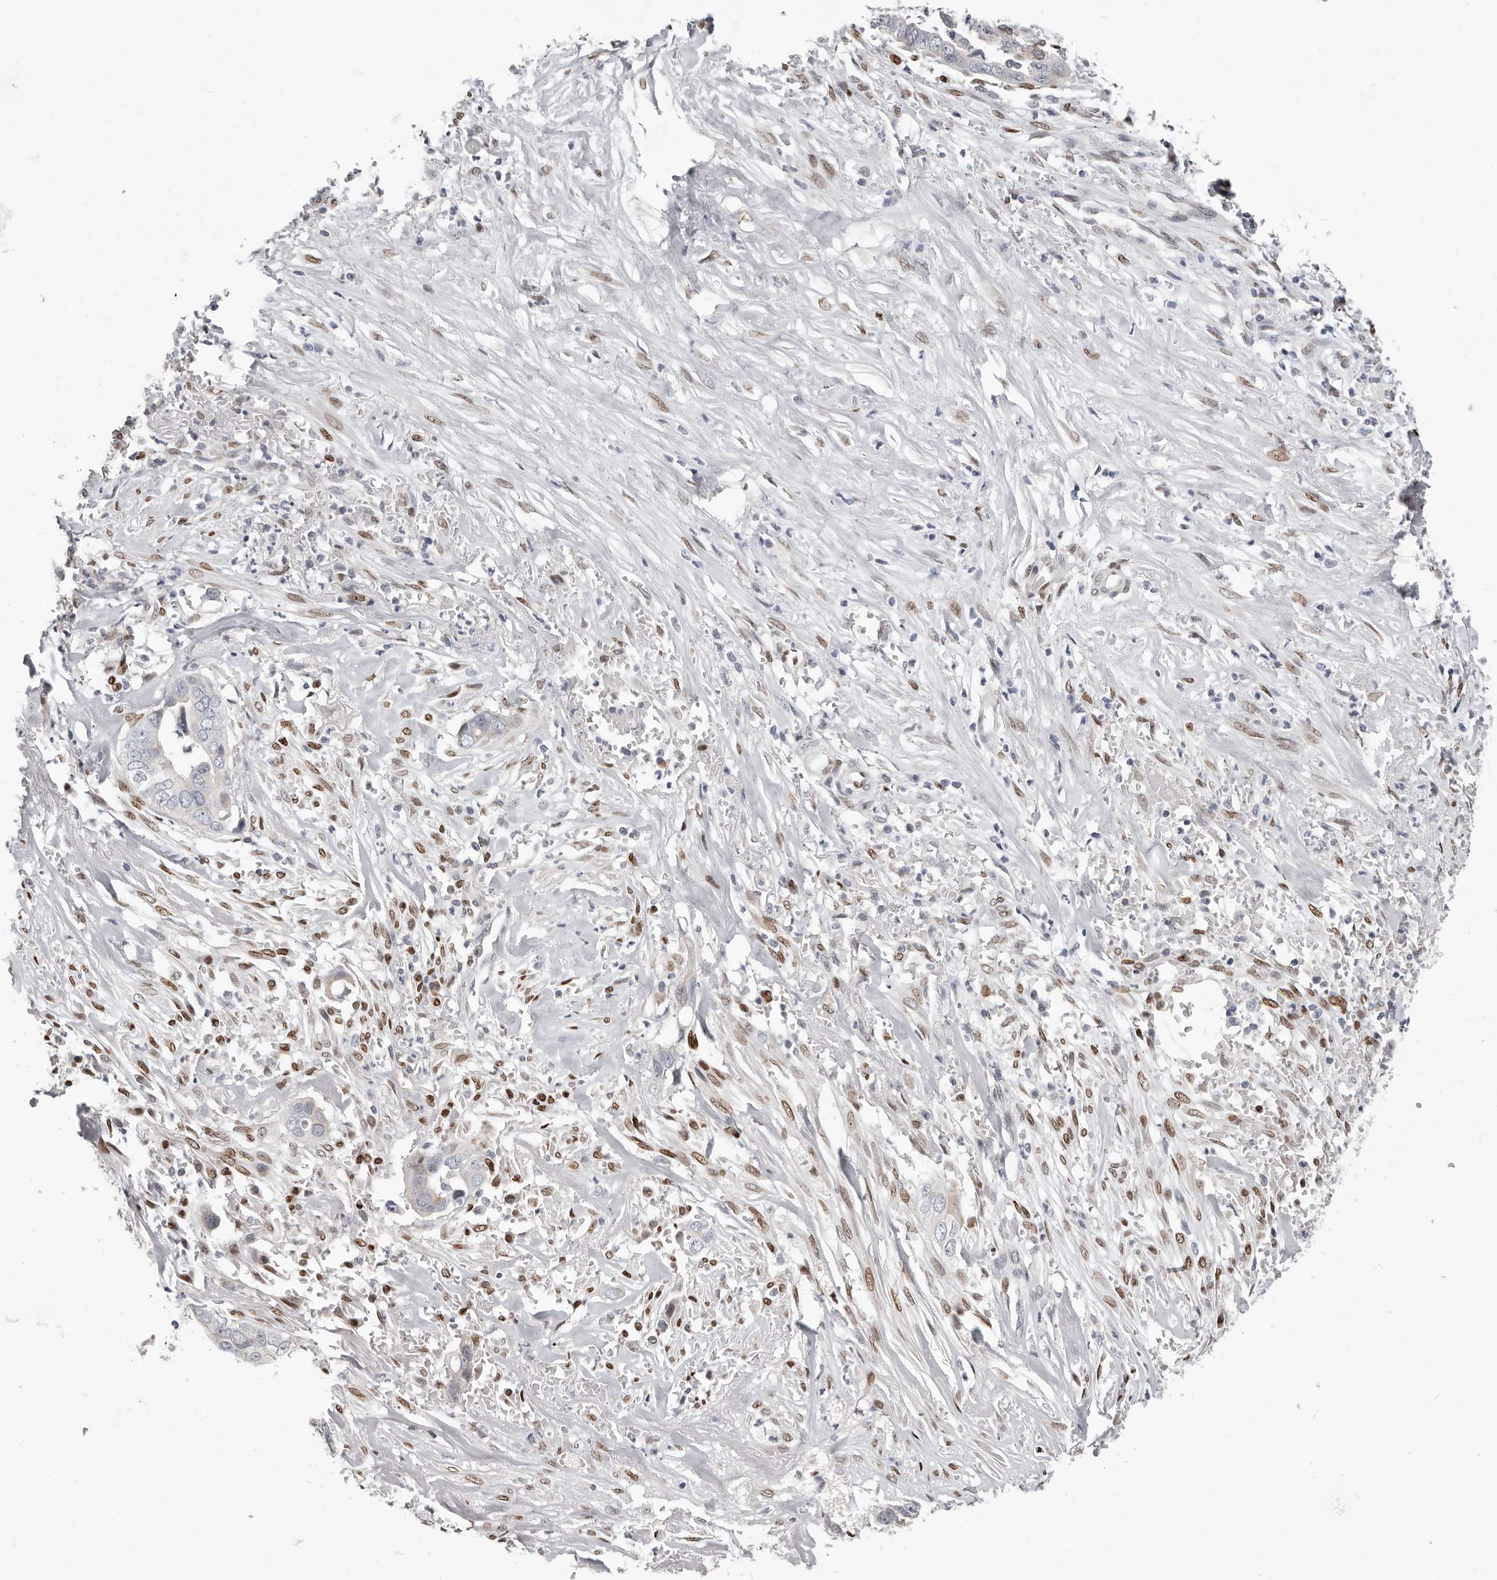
{"staining": {"intensity": "negative", "quantity": "none", "location": "none"}, "tissue": "liver cancer", "cell_type": "Tumor cells", "image_type": "cancer", "snomed": [{"axis": "morphology", "description": "Cholangiocarcinoma"}, {"axis": "topography", "description": "Liver"}], "caption": "Tumor cells are negative for brown protein staining in liver cholangiocarcinoma. Nuclei are stained in blue.", "gene": "SRP19", "patient": {"sex": "female", "age": 79}}